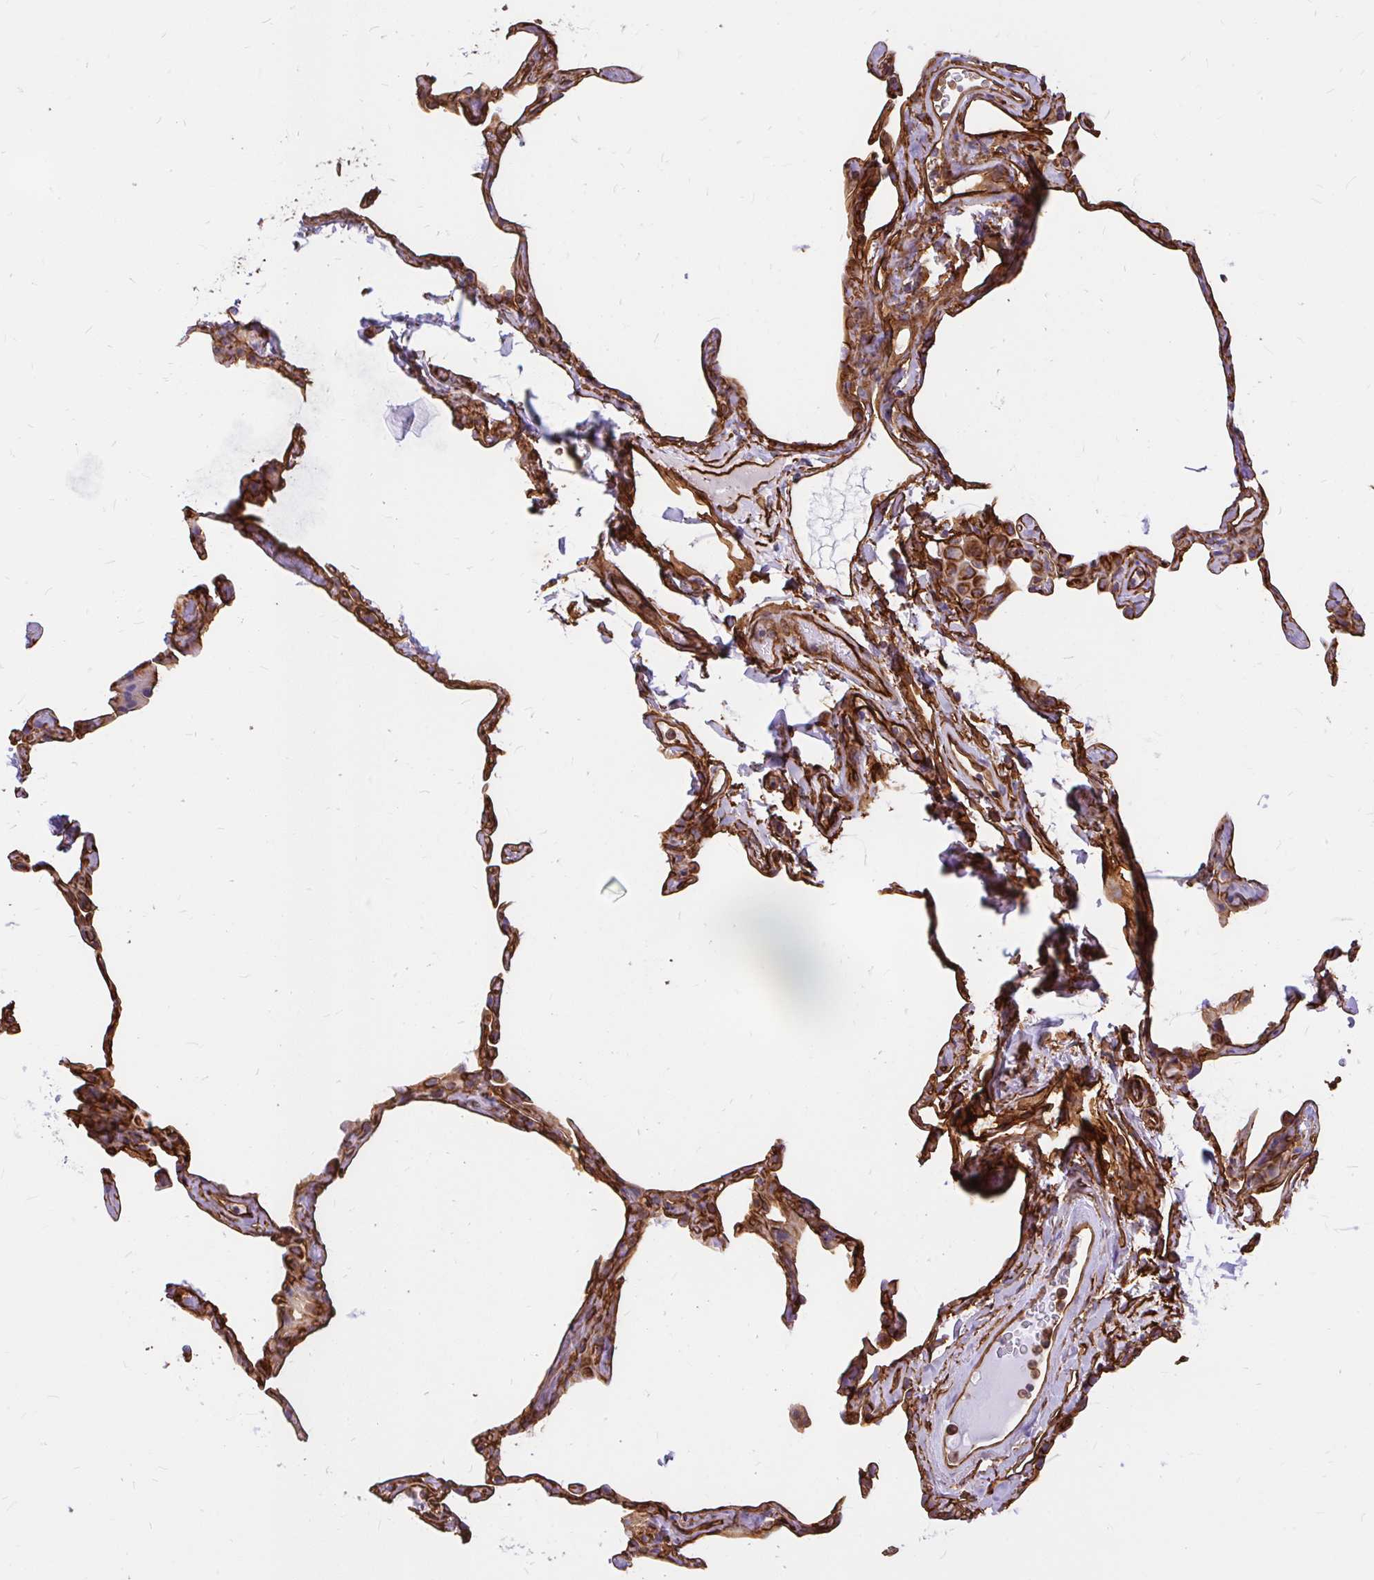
{"staining": {"intensity": "strong", "quantity": ">75%", "location": "cytoplasmic/membranous"}, "tissue": "lung", "cell_type": "Alveolar cells", "image_type": "normal", "snomed": [{"axis": "morphology", "description": "Normal tissue, NOS"}, {"axis": "topography", "description": "Lung"}], "caption": "Lung stained with a brown dye displays strong cytoplasmic/membranous positive expression in approximately >75% of alveolar cells.", "gene": "MAP1LC3B2", "patient": {"sex": "male", "age": 65}}